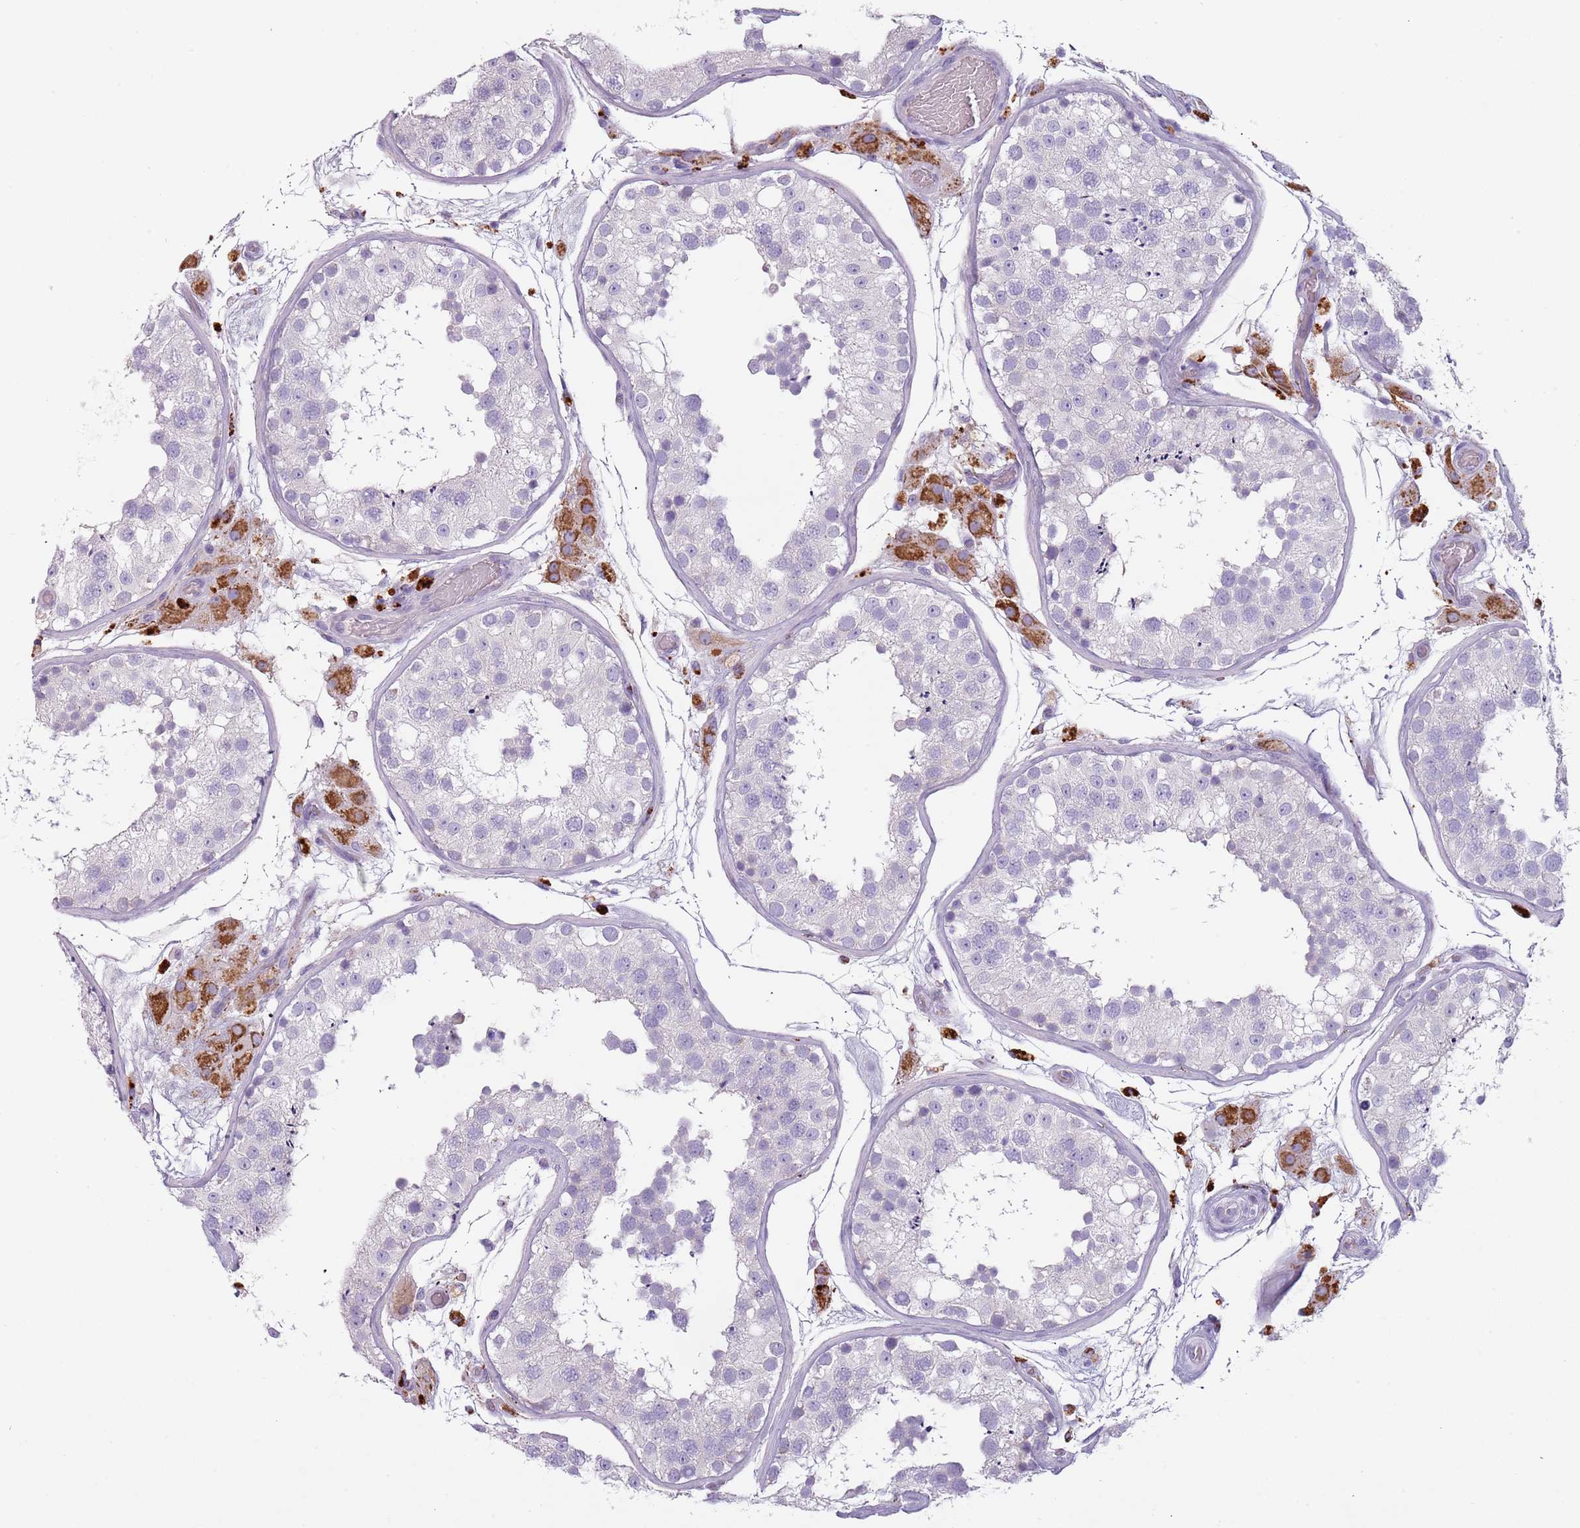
{"staining": {"intensity": "negative", "quantity": "none", "location": "none"}, "tissue": "testis", "cell_type": "Cells in seminiferous ducts", "image_type": "normal", "snomed": [{"axis": "morphology", "description": "Normal tissue, NOS"}, {"axis": "topography", "description": "Testis"}], "caption": "Testis stained for a protein using IHC reveals no expression cells in seminiferous ducts.", "gene": "NWD2", "patient": {"sex": "male", "age": 26}}